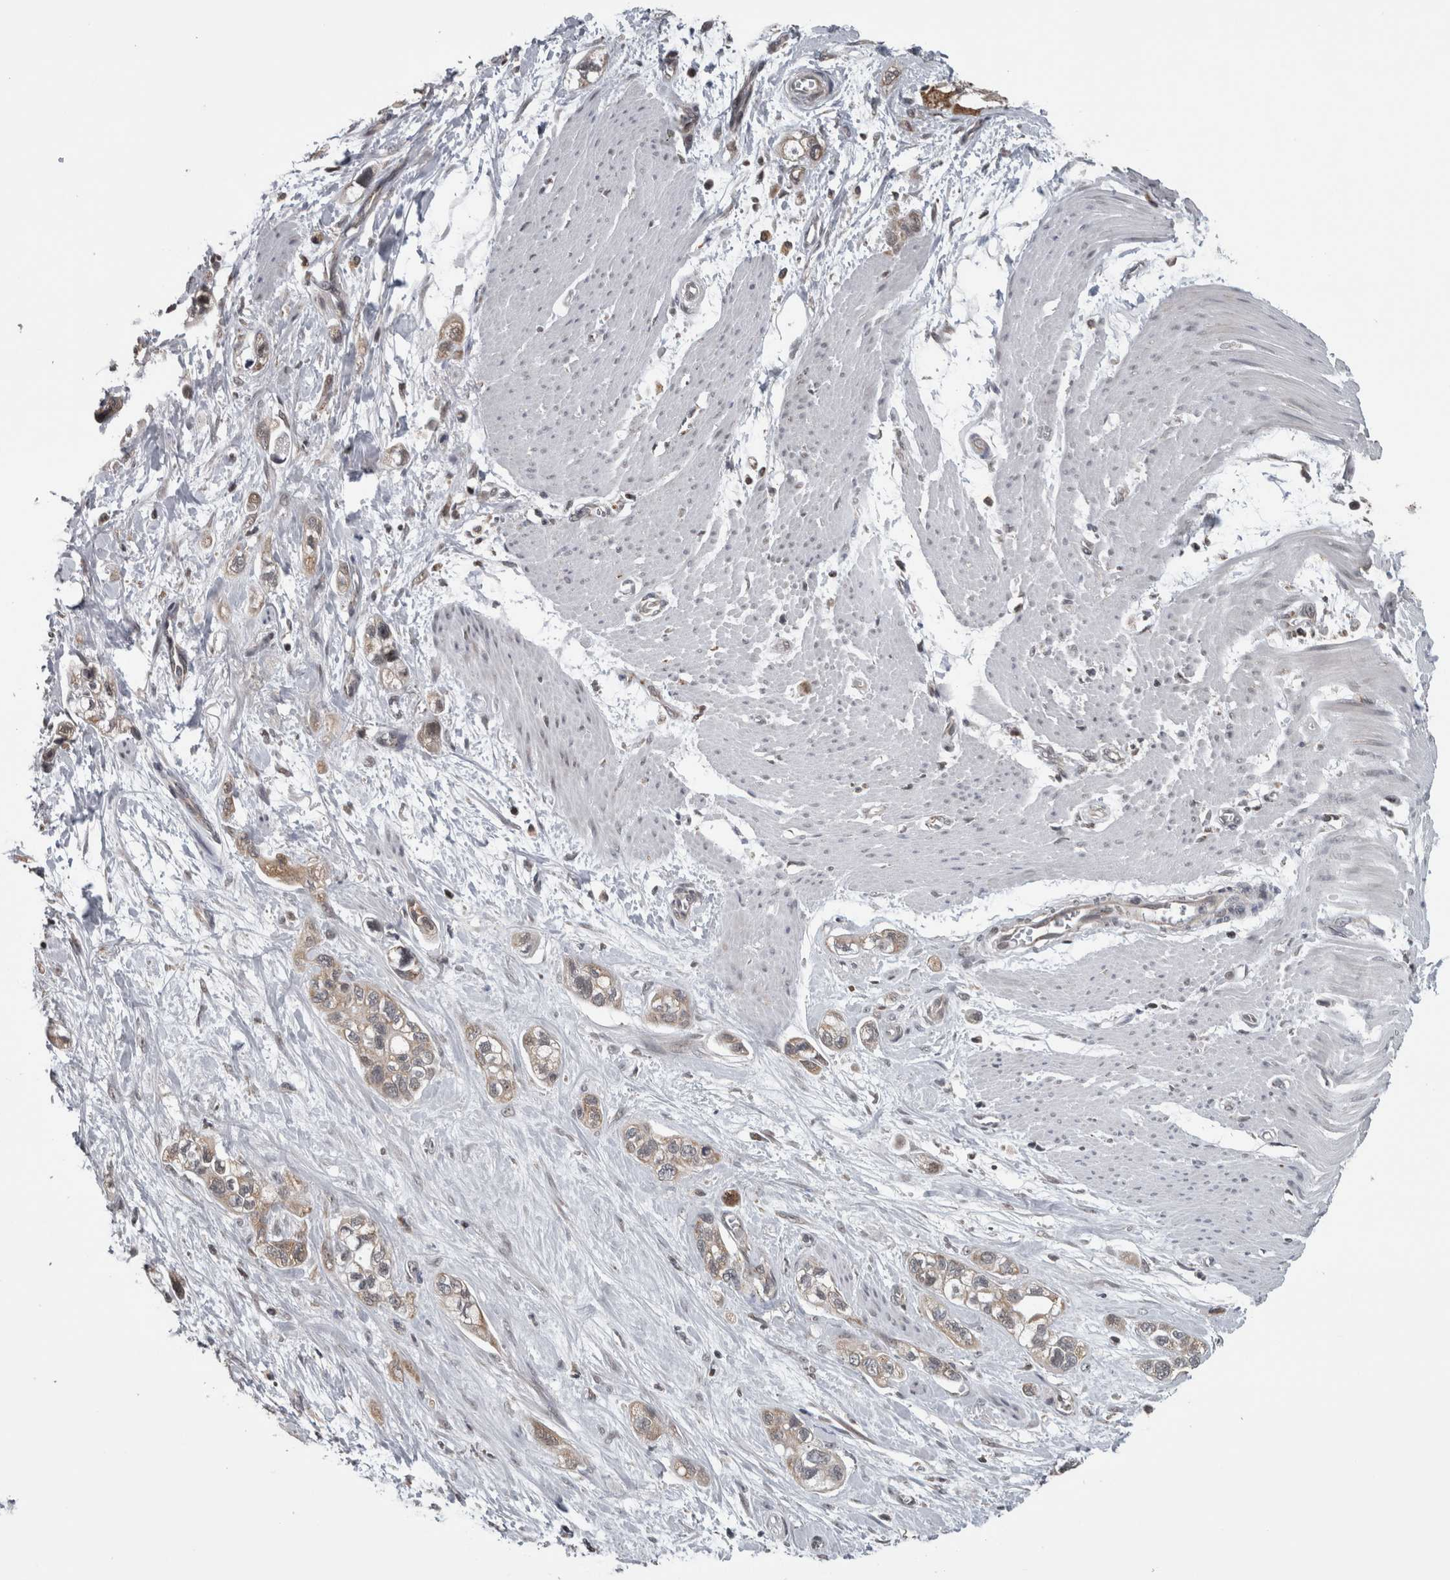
{"staining": {"intensity": "weak", "quantity": "25%-75%", "location": "cytoplasmic/membranous"}, "tissue": "pancreatic cancer", "cell_type": "Tumor cells", "image_type": "cancer", "snomed": [{"axis": "morphology", "description": "Adenocarcinoma, NOS"}, {"axis": "topography", "description": "Pancreas"}], "caption": "Protein staining by immunohistochemistry reveals weak cytoplasmic/membranous positivity in approximately 25%-75% of tumor cells in pancreatic cancer (adenocarcinoma).", "gene": "OR2K2", "patient": {"sex": "male", "age": 74}}